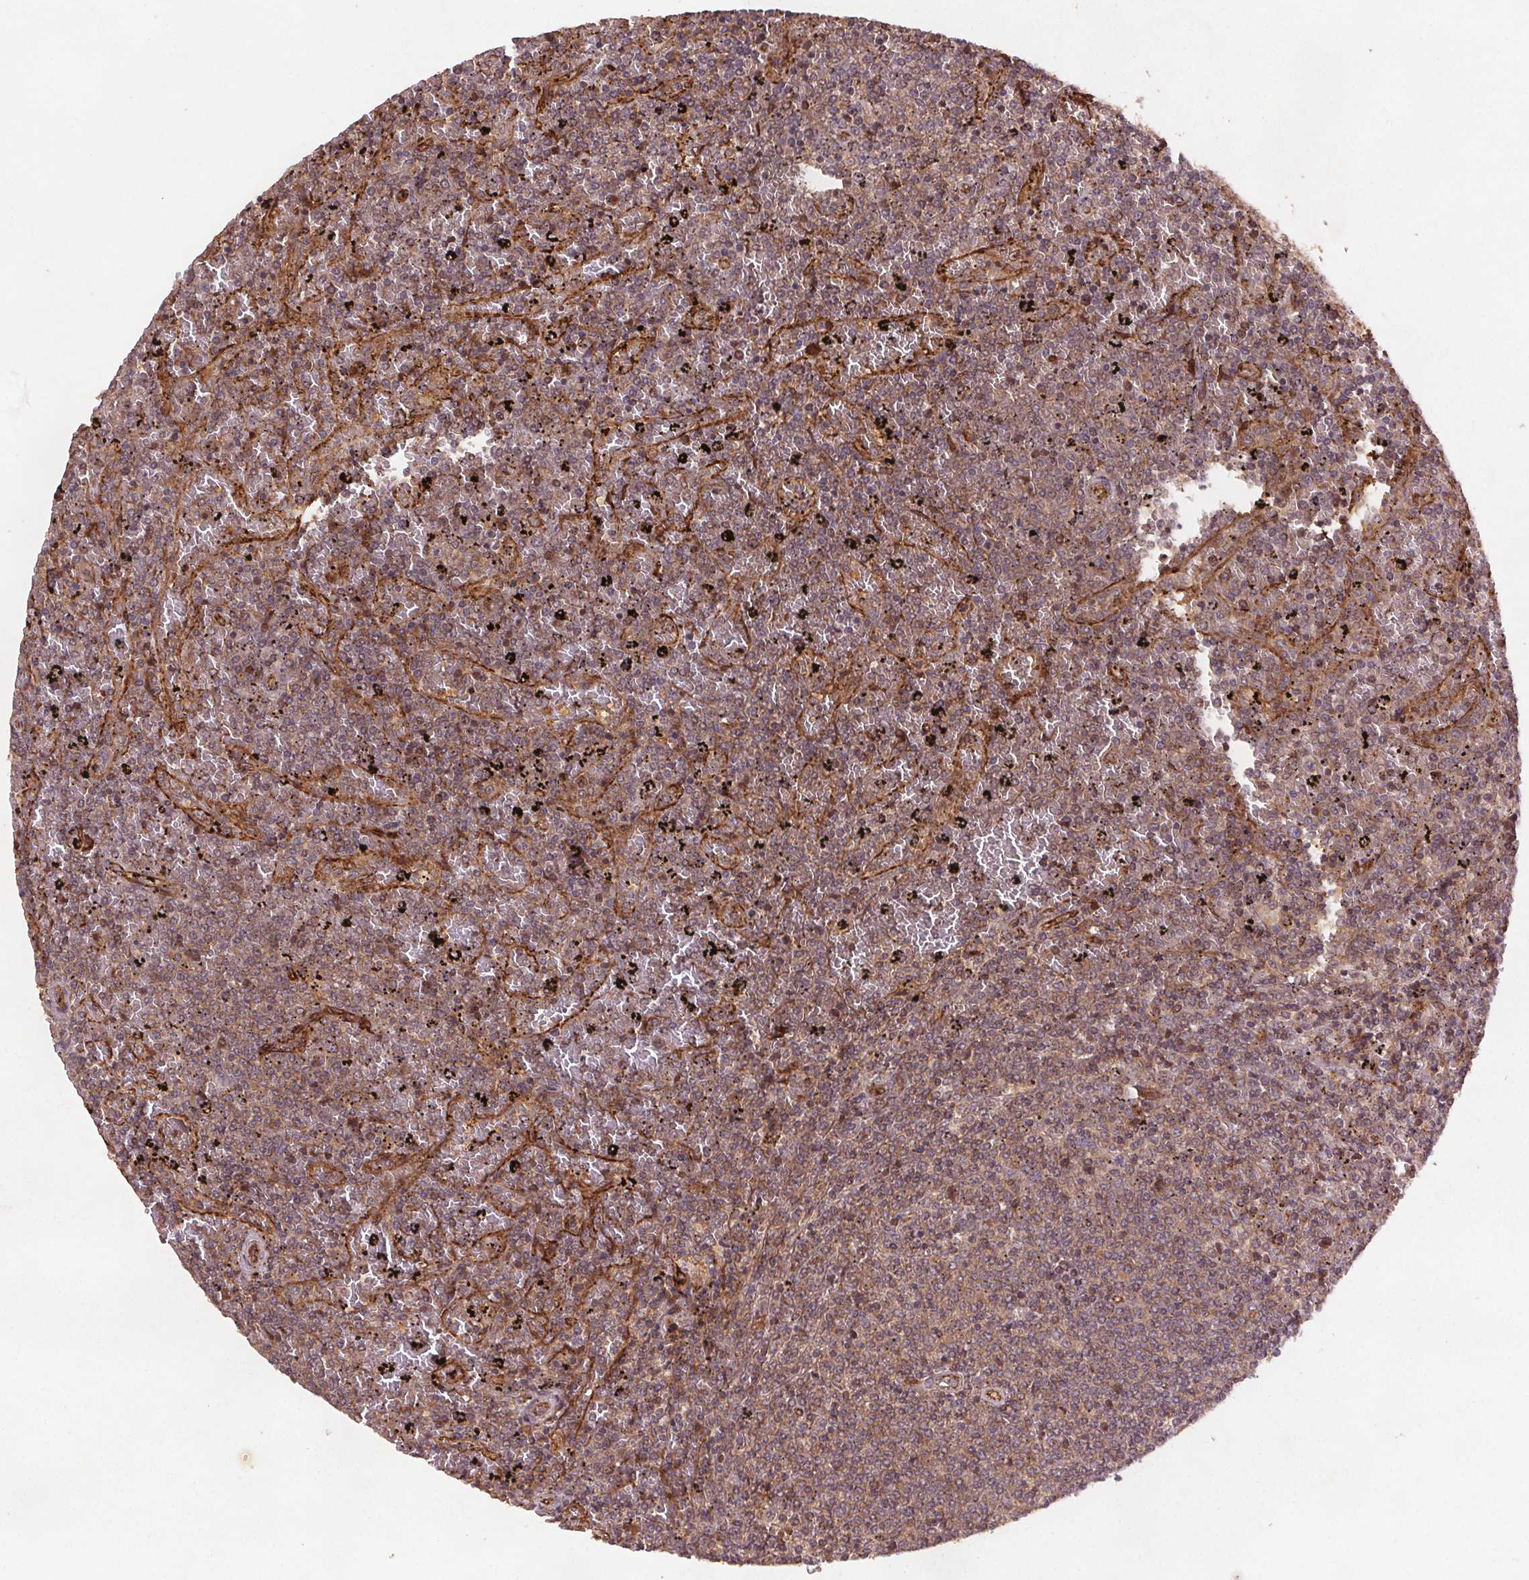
{"staining": {"intensity": "weak", "quantity": ">75%", "location": "cytoplasmic/membranous"}, "tissue": "lymphoma", "cell_type": "Tumor cells", "image_type": "cancer", "snomed": [{"axis": "morphology", "description": "Malignant lymphoma, non-Hodgkin's type, Low grade"}, {"axis": "topography", "description": "Spleen"}], "caption": "A photomicrograph of human malignant lymphoma, non-Hodgkin's type (low-grade) stained for a protein displays weak cytoplasmic/membranous brown staining in tumor cells.", "gene": "SEC14L2", "patient": {"sex": "female", "age": 77}}